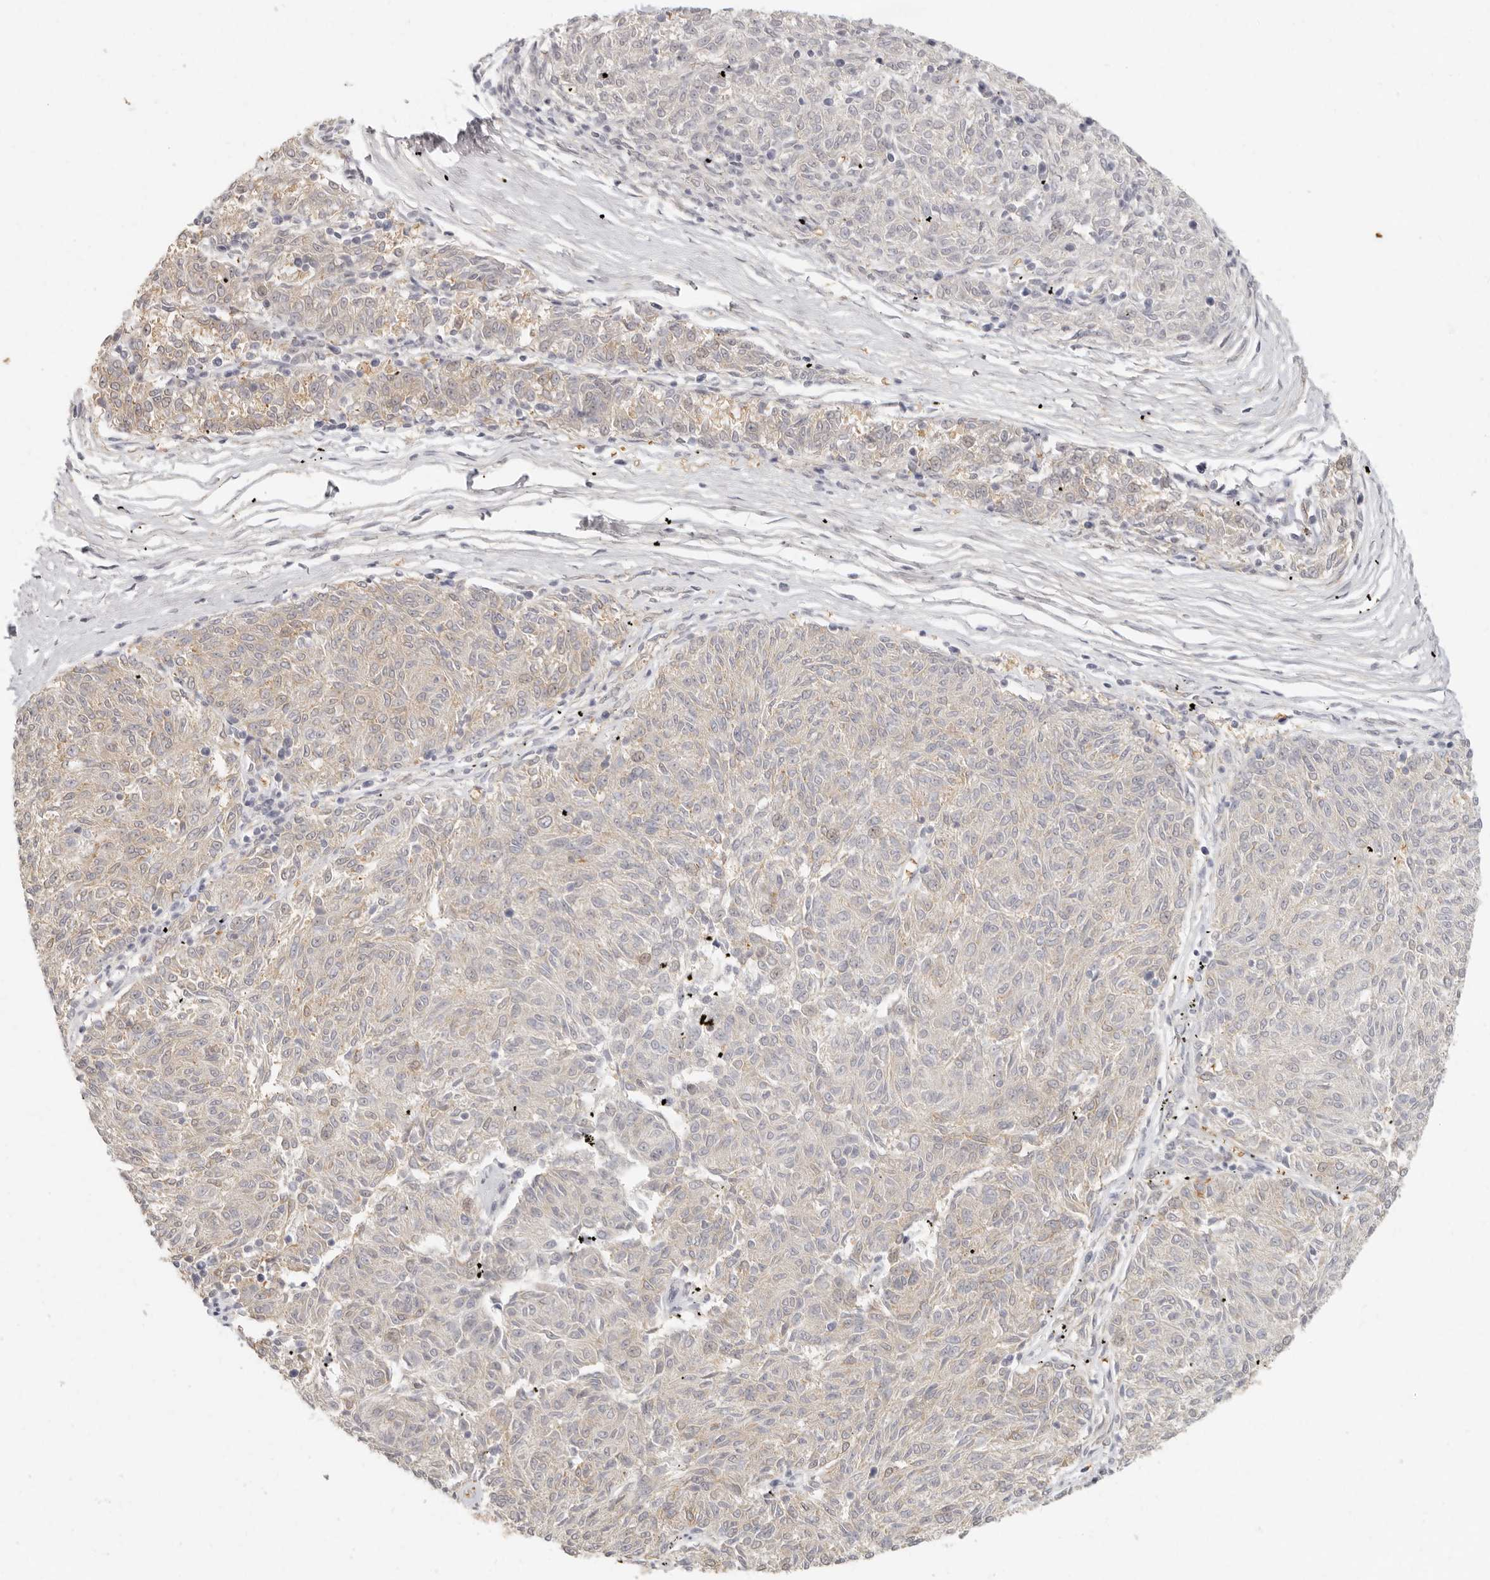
{"staining": {"intensity": "weak", "quantity": "25%-75%", "location": "cytoplasmic/membranous"}, "tissue": "melanoma", "cell_type": "Tumor cells", "image_type": "cancer", "snomed": [{"axis": "morphology", "description": "Malignant melanoma, NOS"}, {"axis": "topography", "description": "Skin"}], "caption": "The image reveals staining of melanoma, revealing weak cytoplasmic/membranous protein staining (brown color) within tumor cells.", "gene": "NIBAN1", "patient": {"sex": "female", "age": 72}}